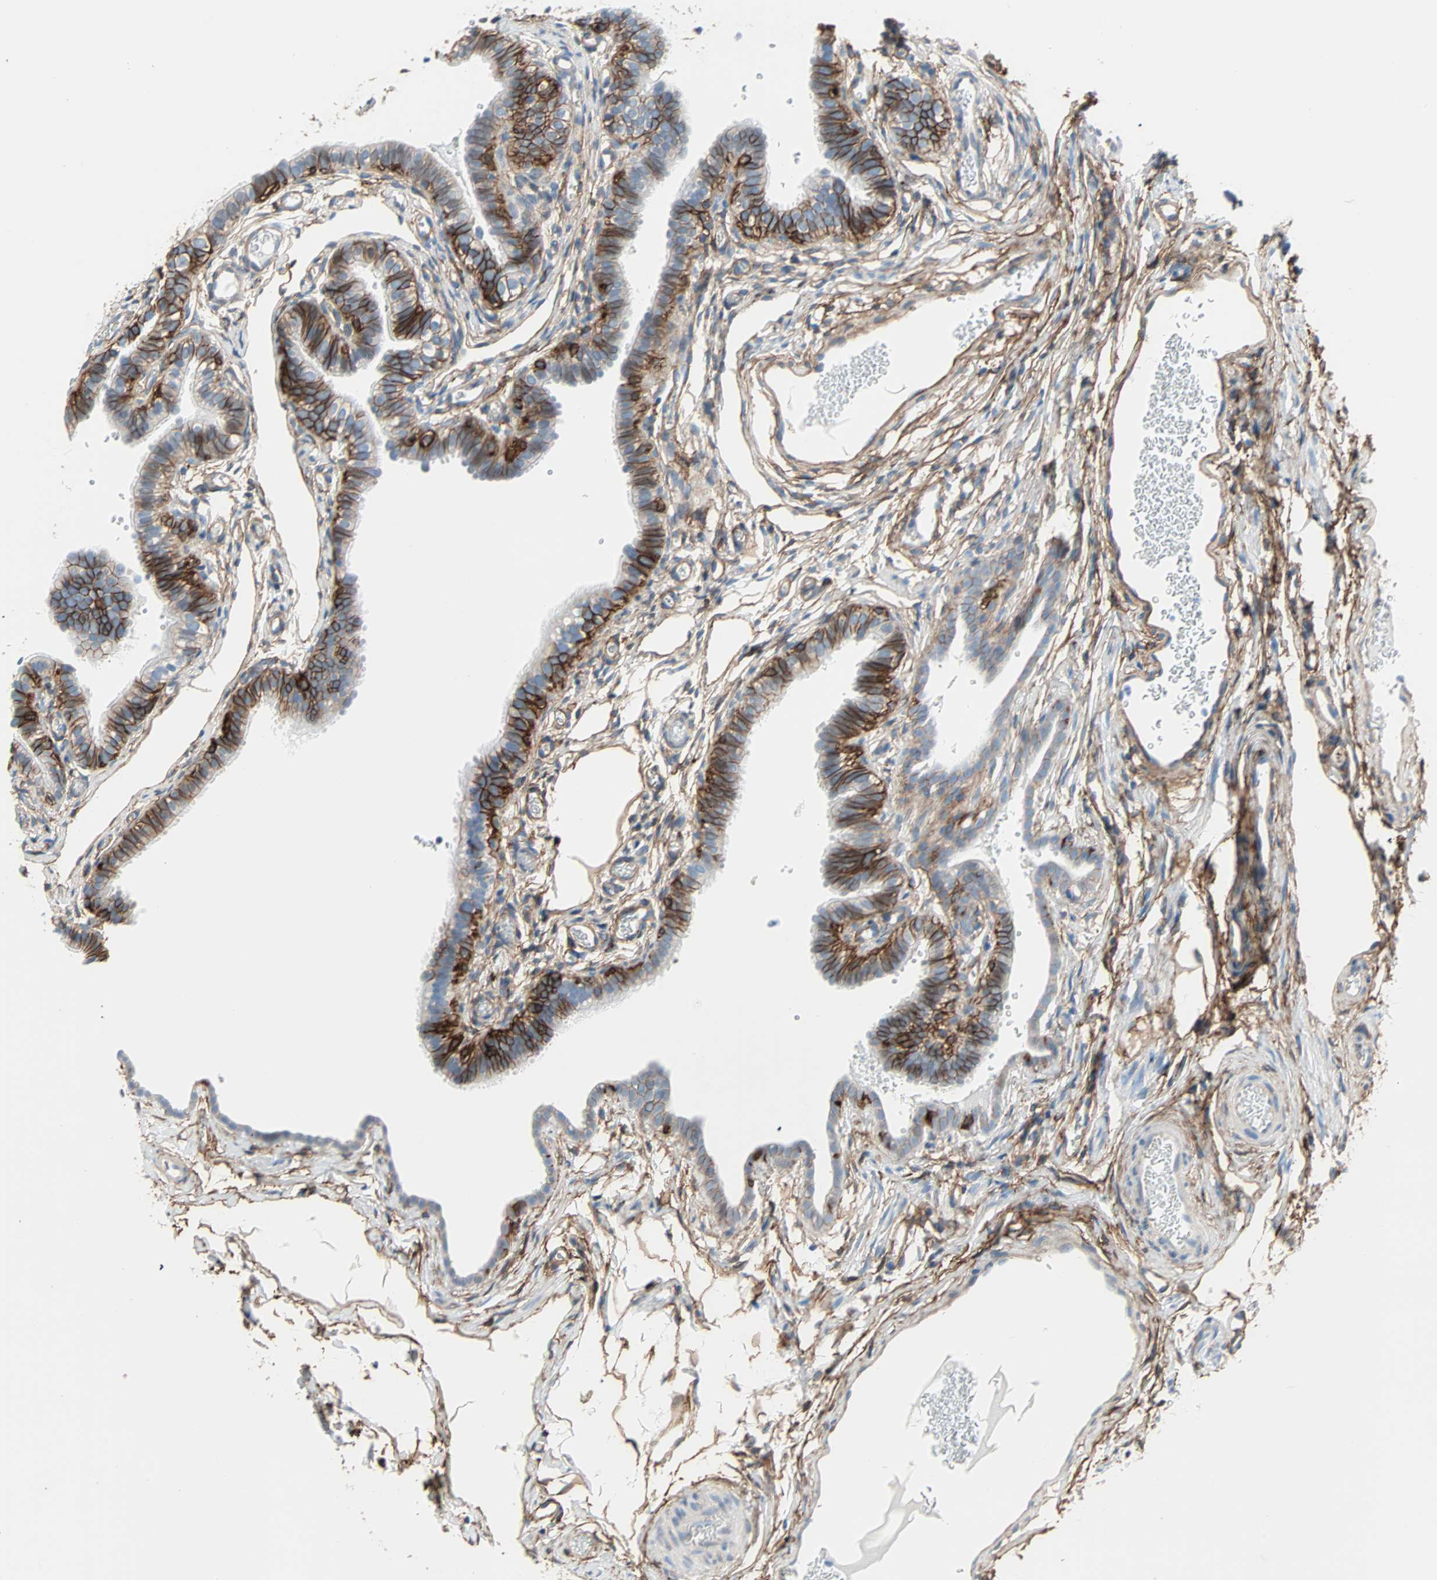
{"staining": {"intensity": "strong", "quantity": ">75%", "location": "cytoplasmic/membranous"}, "tissue": "fallopian tube", "cell_type": "Glandular cells", "image_type": "normal", "snomed": [{"axis": "morphology", "description": "Normal tissue, NOS"}, {"axis": "topography", "description": "Fallopian tube"}, {"axis": "topography", "description": "Placenta"}], "caption": "Immunohistochemistry (IHC) staining of normal fallopian tube, which reveals high levels of strong cytoplasmic/membranous staining in approximately >75% of glandular cells indicating strong cytoplasmic/membranous protein positivity. The staining was performed using DAB (3,3'-diaminobenzidine) (brown) for protein detection and nuclei were counterstained in hematoxylin (blue).", "gene": "EPB41L2", "patient": {"sex": "female", "age": 34}}